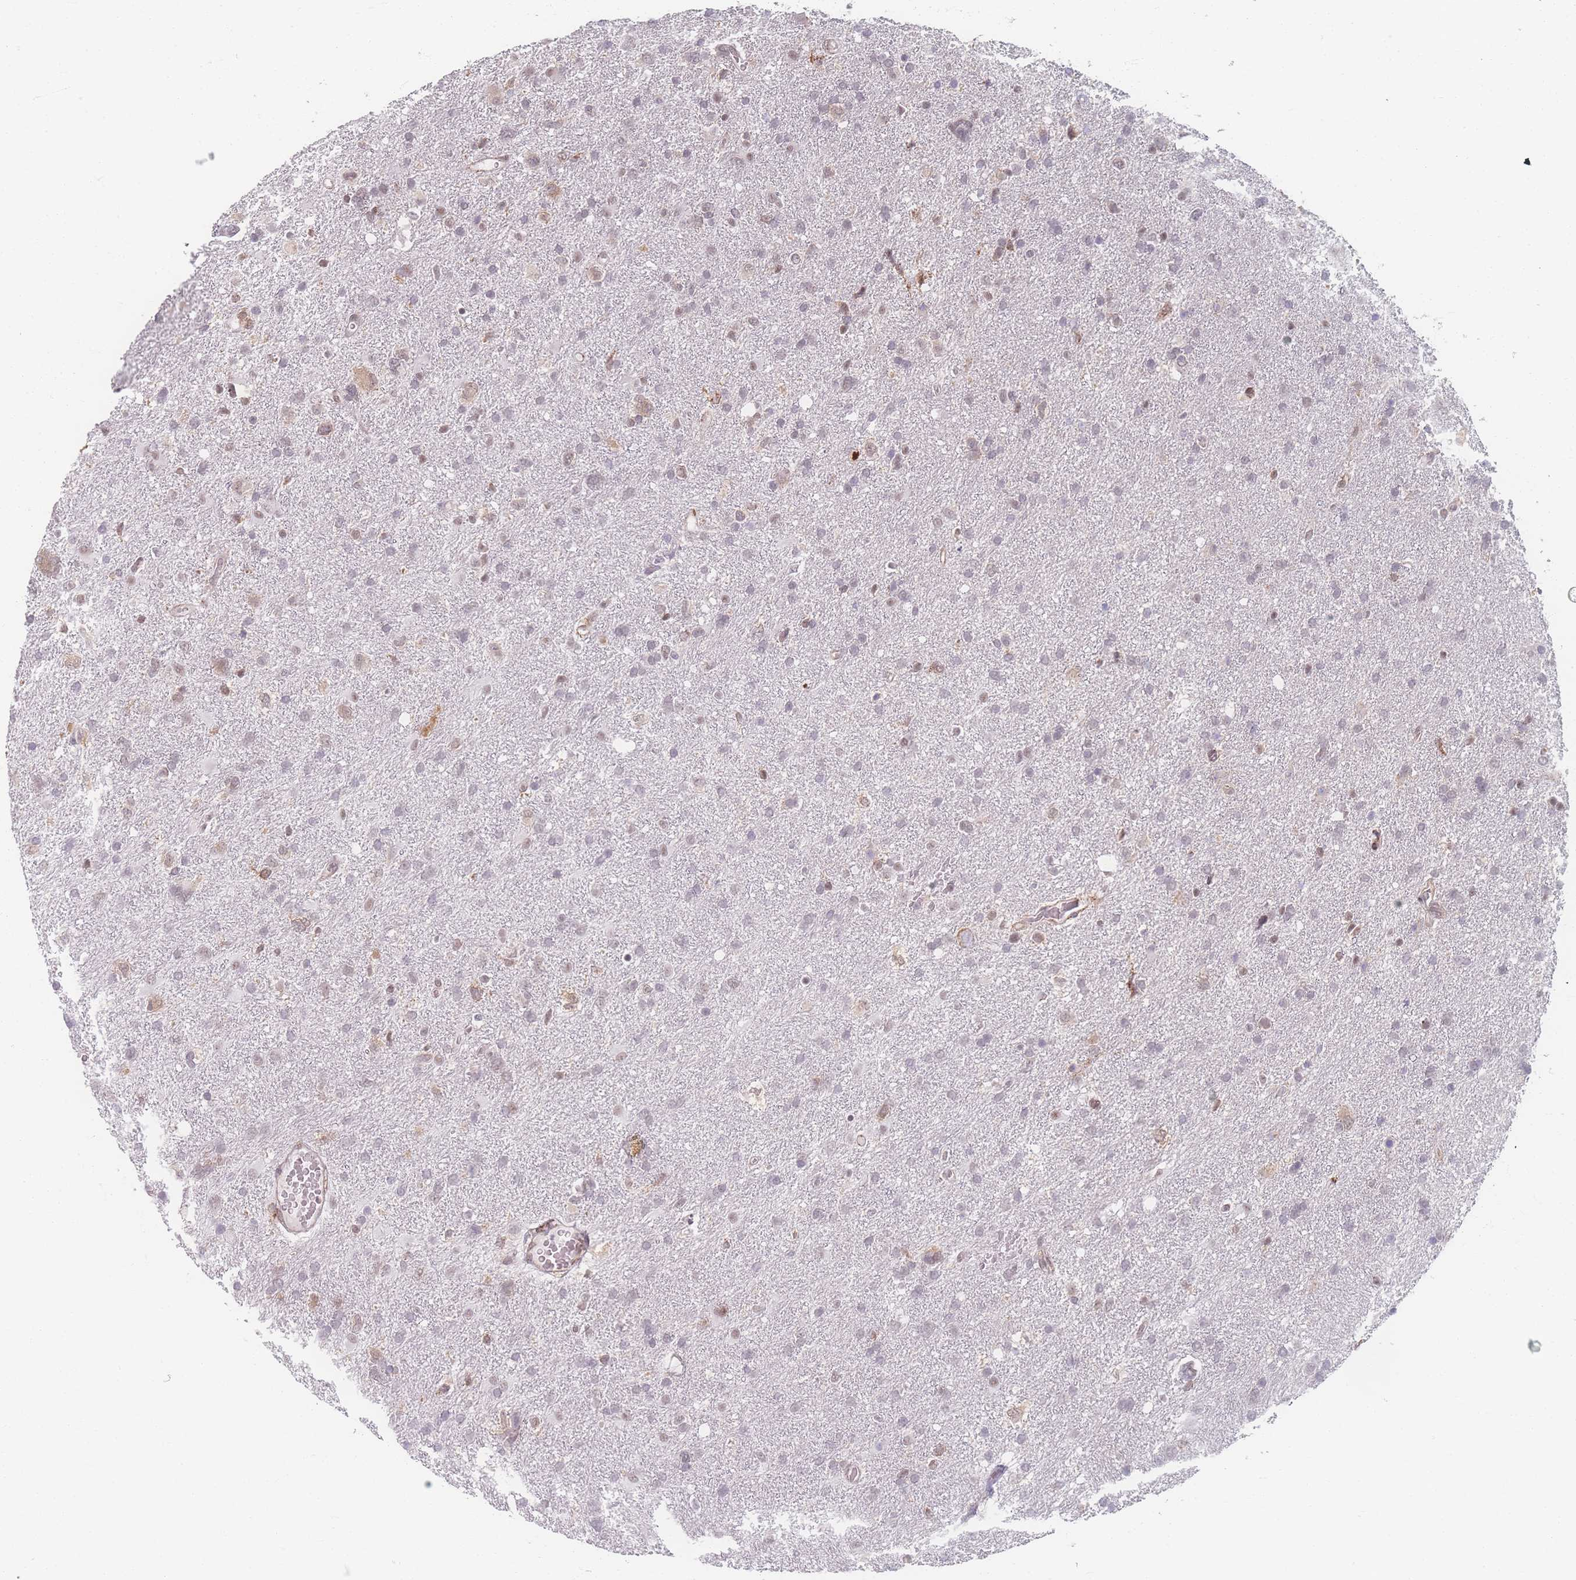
{"staining": {"intensity": "weak", "quantity": "<25%", "location": "nuclear"}, "tissue": "glioma", "cell_type": "Tumor cells", "image_type": "cancer", "snomed": [{"axis": "morphology", "description": "Glioma, malignant, High grade"}, {"axis": "topography", "description": "Brain"}], "caption": "Immunohistochemical staining of glioma shows no significant positivity in tumor cells.", "gene": "ZC3H13", "patient": {"sex": "male", "age": 61}}